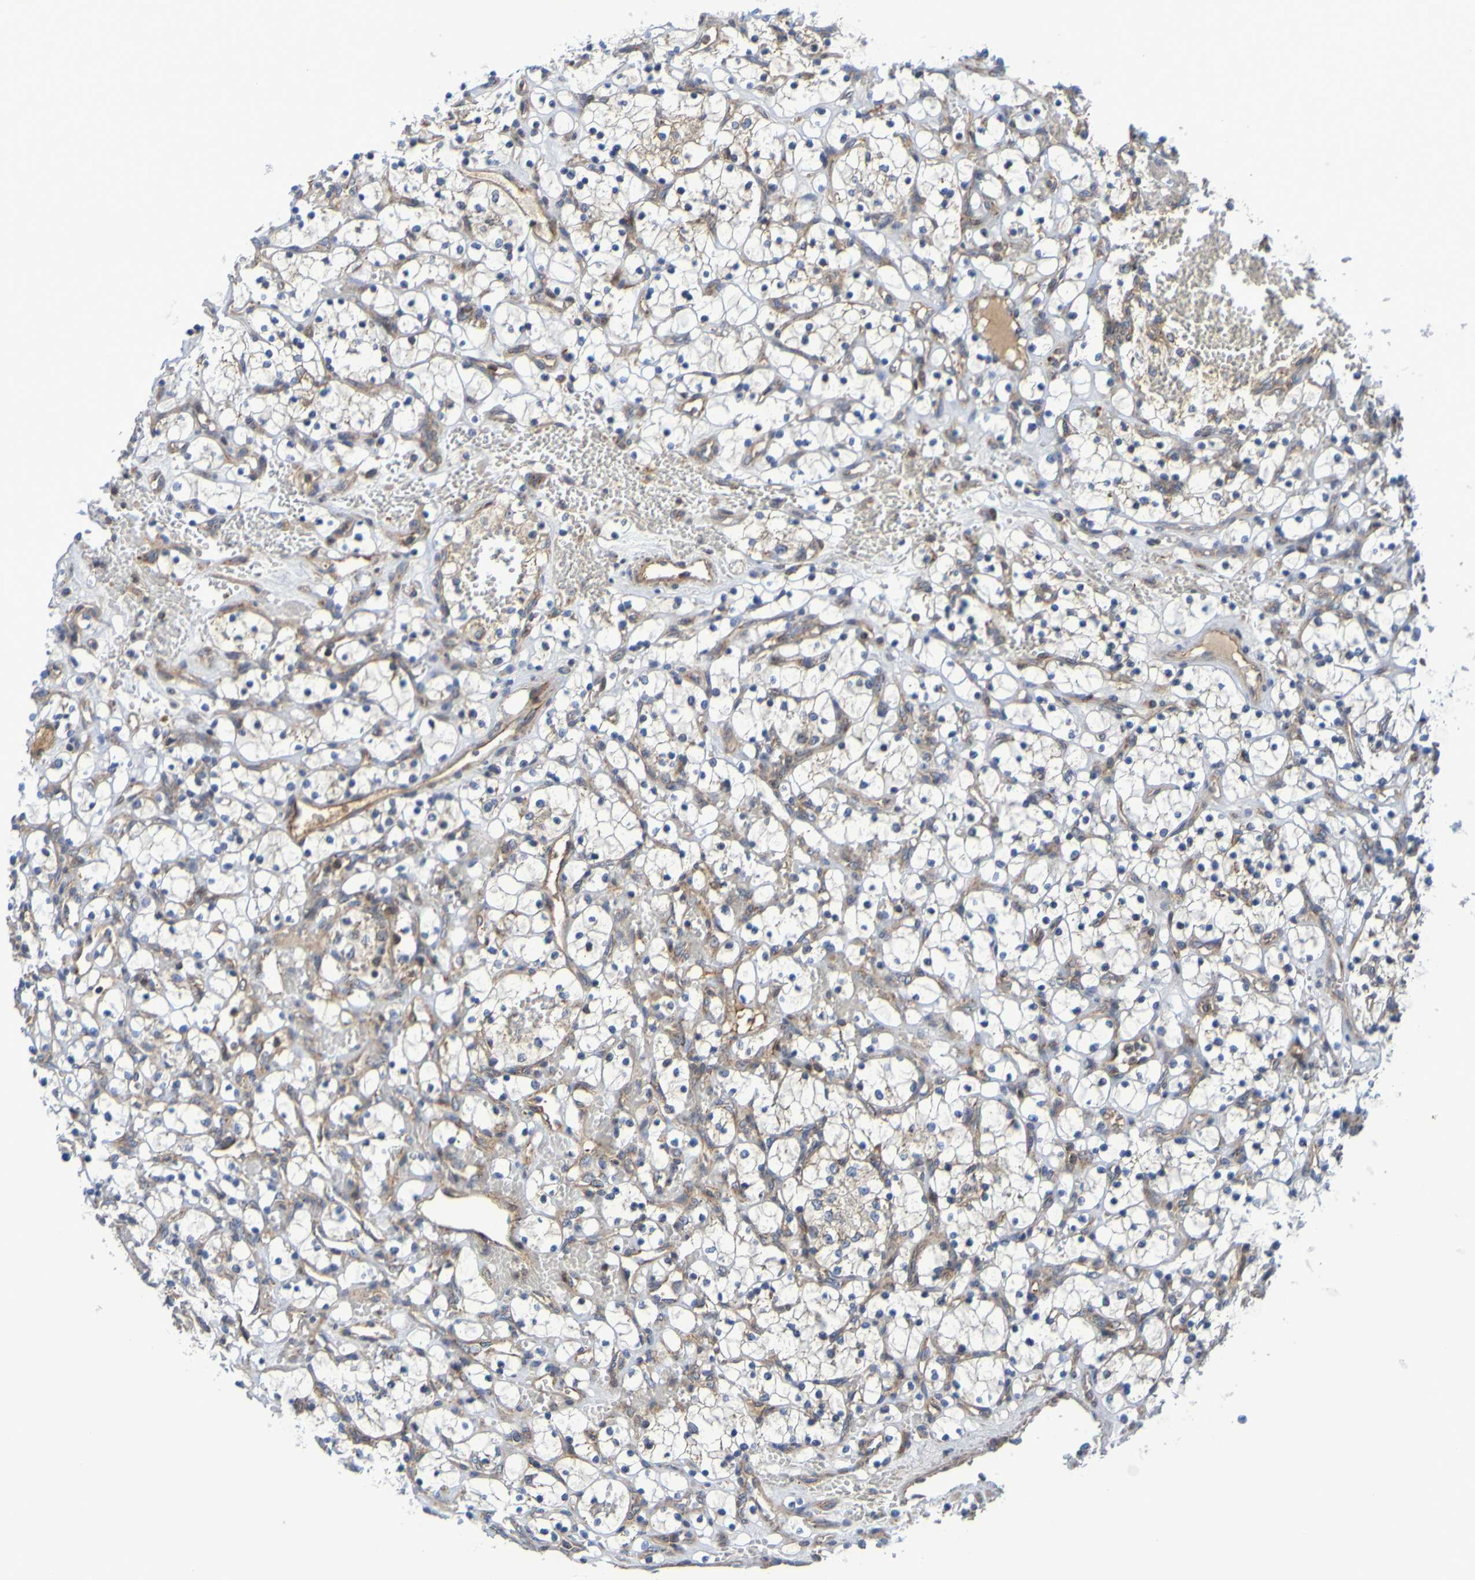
{"staining": {"intensity": "weak", "quantity": "<25%", "location": "cytoplasmic/membranous"}, "tissue": "renal cancer", "cell_type": "Tumor cells", "image_type": "cancer", "snomed": [{"axis": "morphology", "description": "Adenocarcinoma, NOS"}, {"axis": "topography", "description": "Kidney"}], "caption": "This image is of adenocarcinoma (renal) stained with immunohistochemistry (IHC) to label a protein in brown with the nuclei are counter-stained blue. There is no staining in tumor cells.", "gene": "CCDC51", "patient": {"sex": "female", "age": 69}}